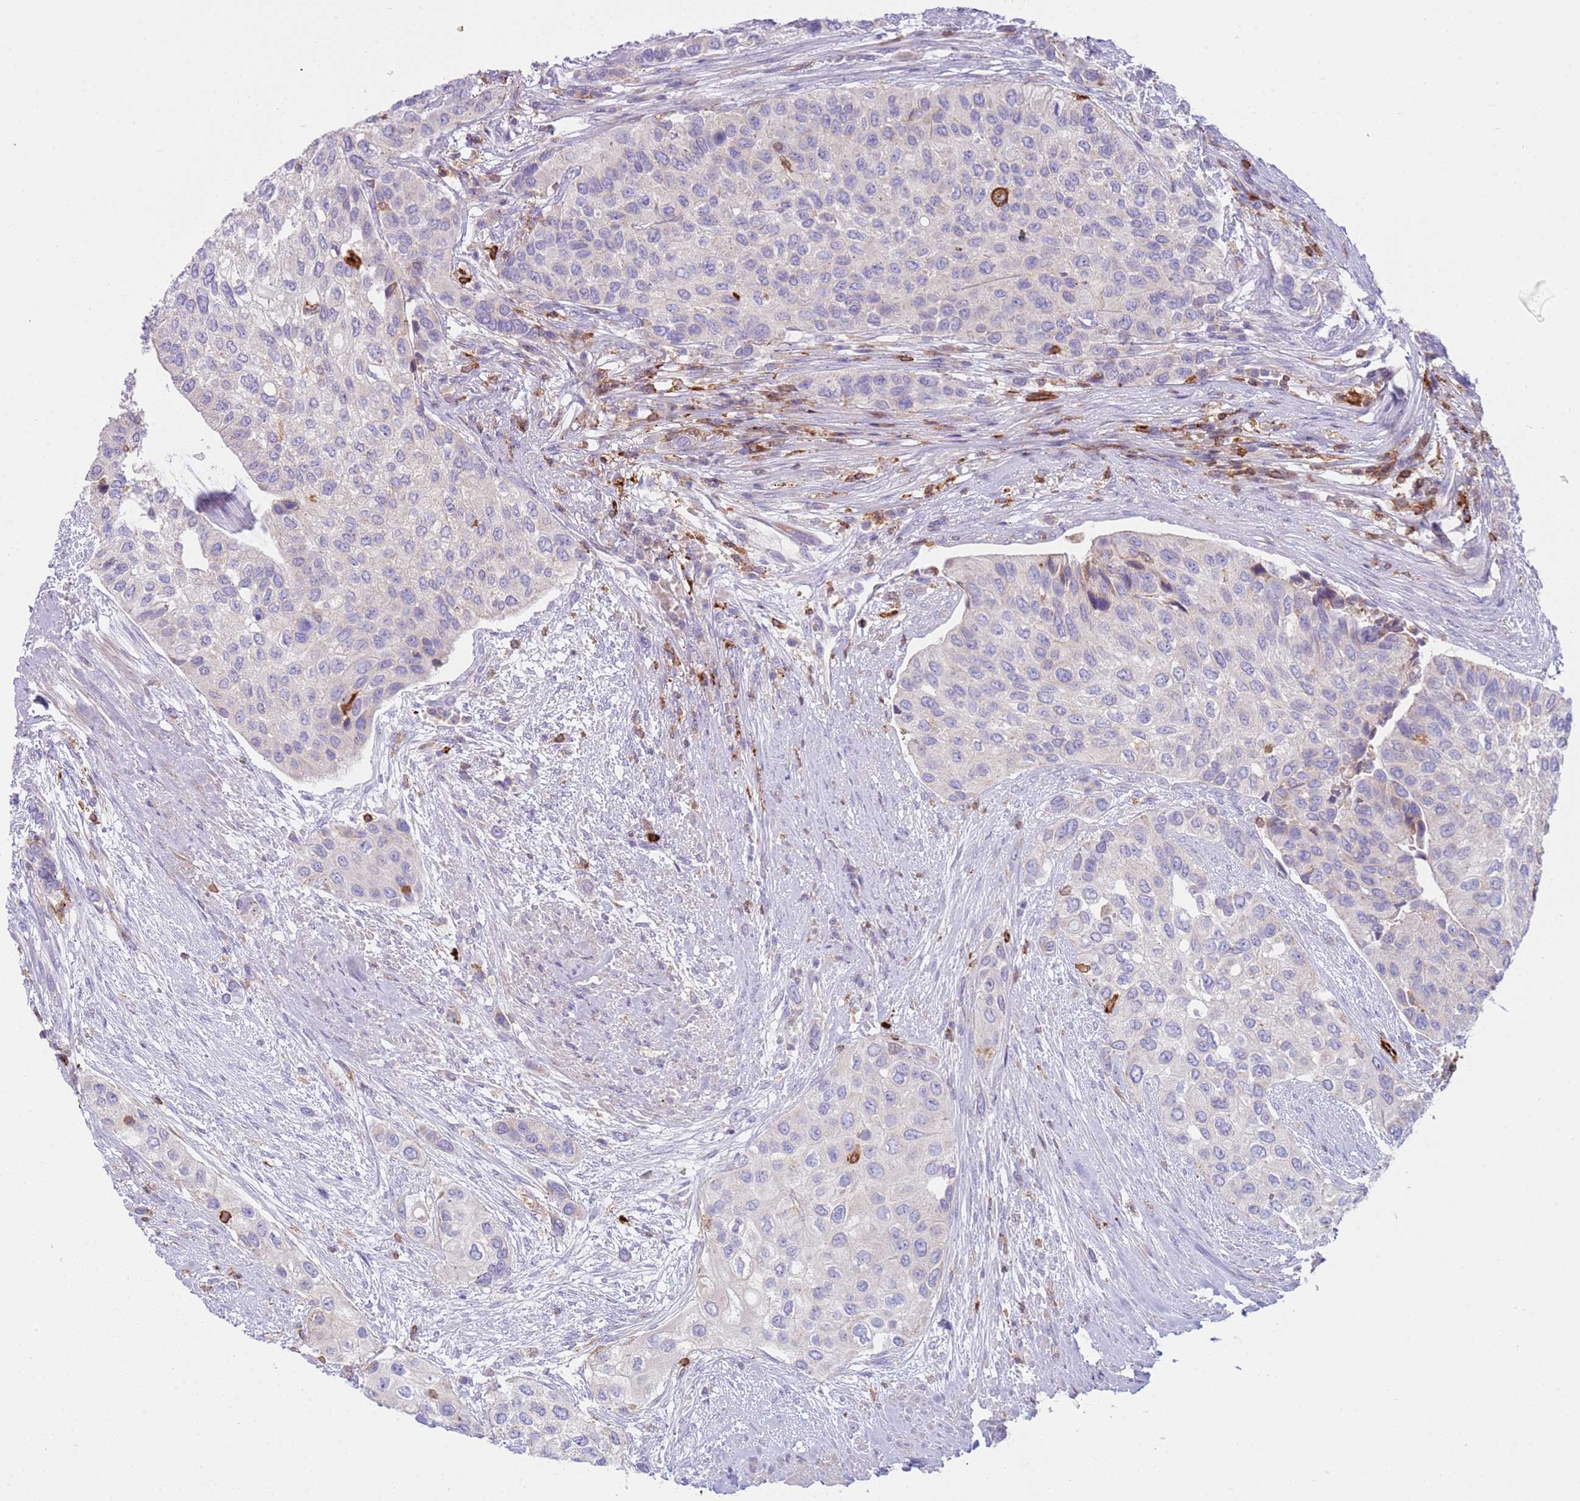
{"staining": {"intensity": "negative", "quantity": "none", "location": "none"}, "tissue": "urothelial cancer", "cell_type": "Tumor cells", "image_type": "cancer", "snomed": [{"axis": "morphology", "description": "Normal tissue, NOS"}, {"axis": "morphology", "description": "Urothelial carcinoma, High grade"}, {"axis": "topography", "description": "Vascular tissue"}, {"axis": "topography", "description": "Urinary bladder"}], "caption": "The micrograph exhibits no staining of tumor cells in urothelial carcinoma (high-grade).", "gene": "TTPAL", "patient": {"sex": "female", "age": 56}}